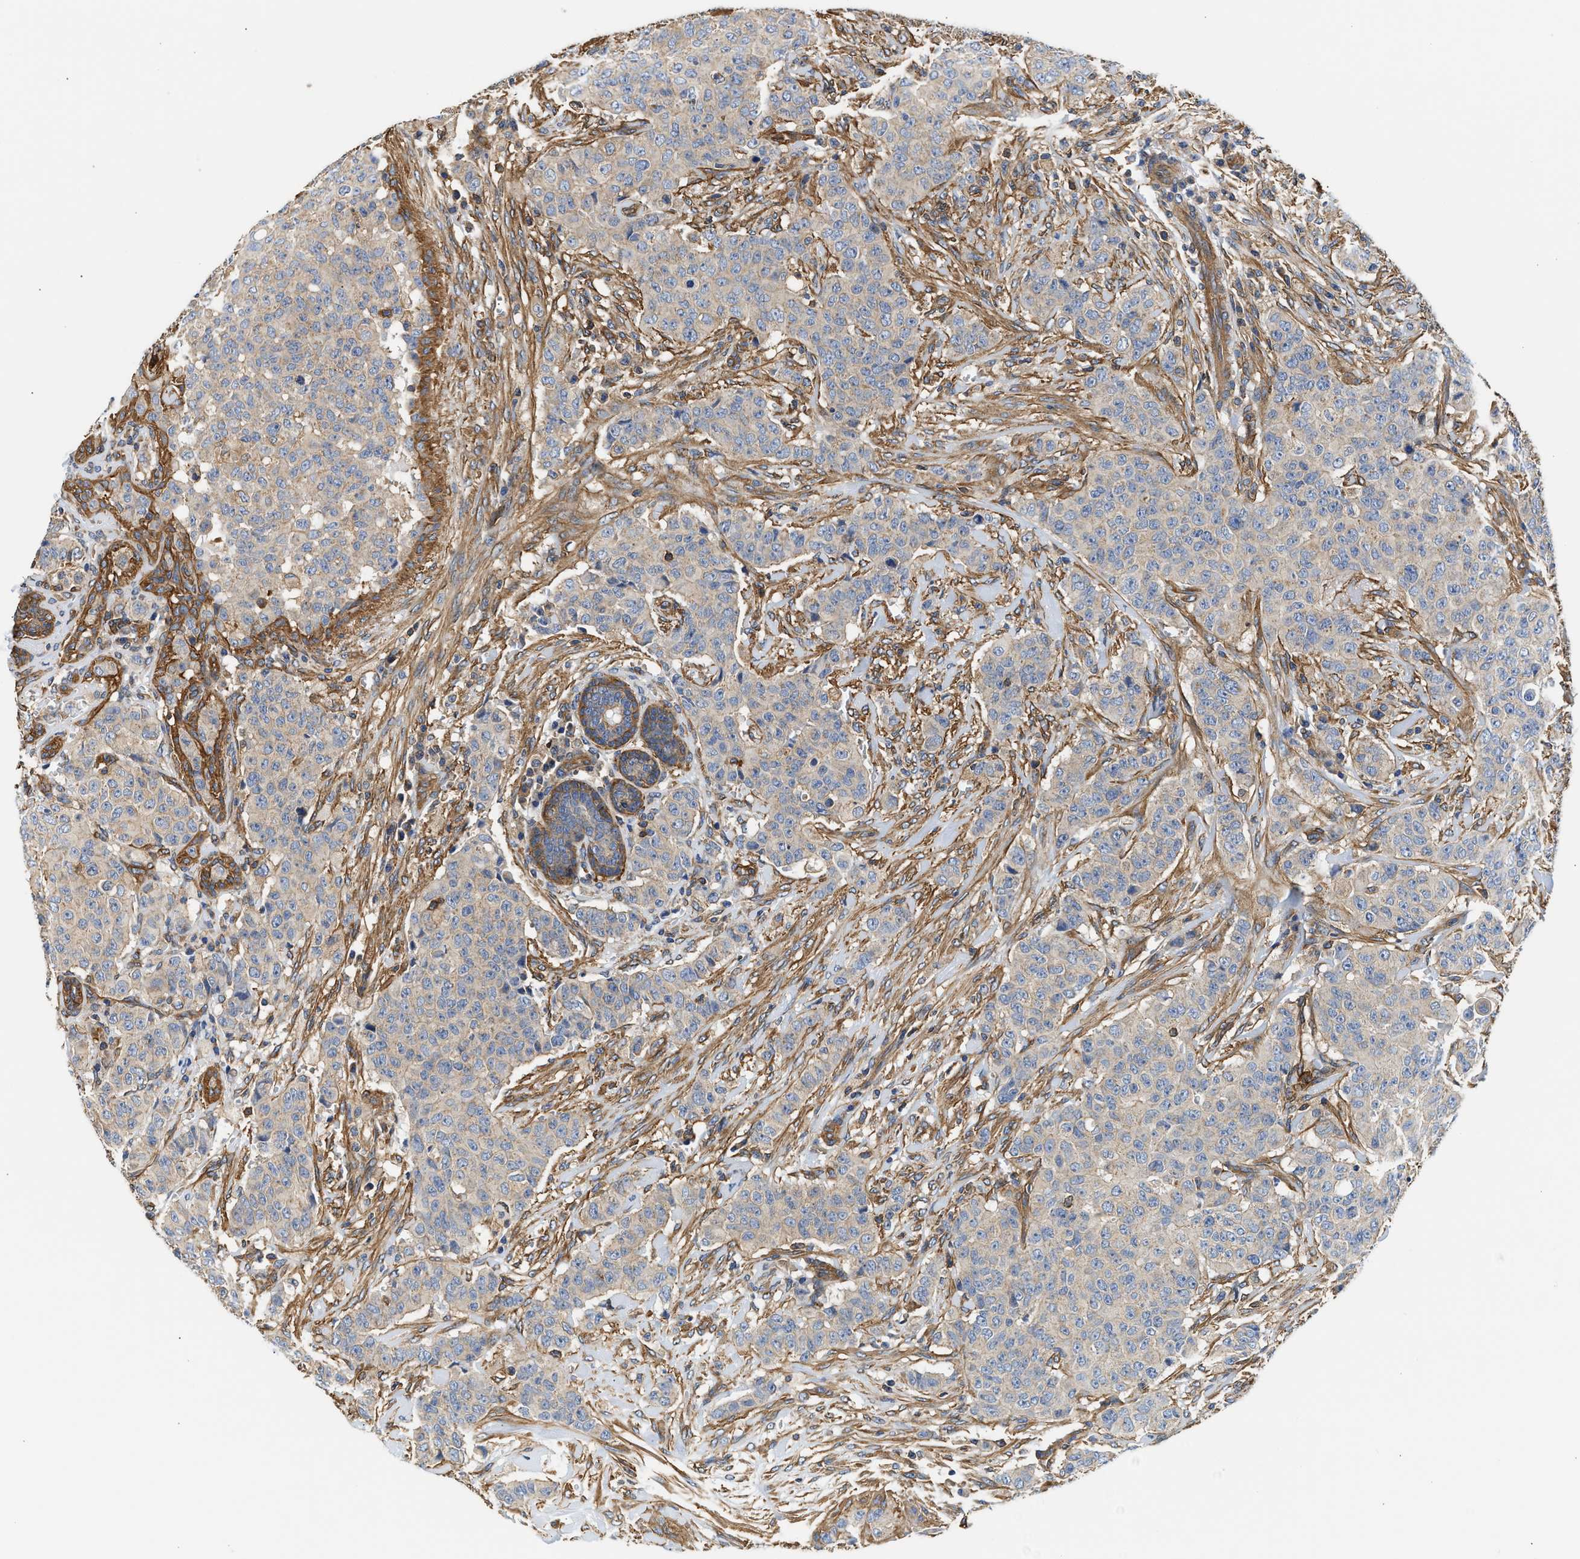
{"staining": {"intensity": "weak", "quantity": ">75%", "location": "cytoplasmic/membranous"}, "tissue": "breast cancer", "cell_type": "Tumor cells", "image_type": "cancer", "snomed": [{"axis": "morphology", "description": "Normal tissue, NOS"}, {"axis": "morphology", "description": "Duct carcinoma"}, {"axis": "topography", "description": "Breast"}], "caption": "Breast cancer stained with a protein marker shows weak staining in tumor cells.", "gene": "SAMD9L", "patient": {"sex": "female", "age": 40}}